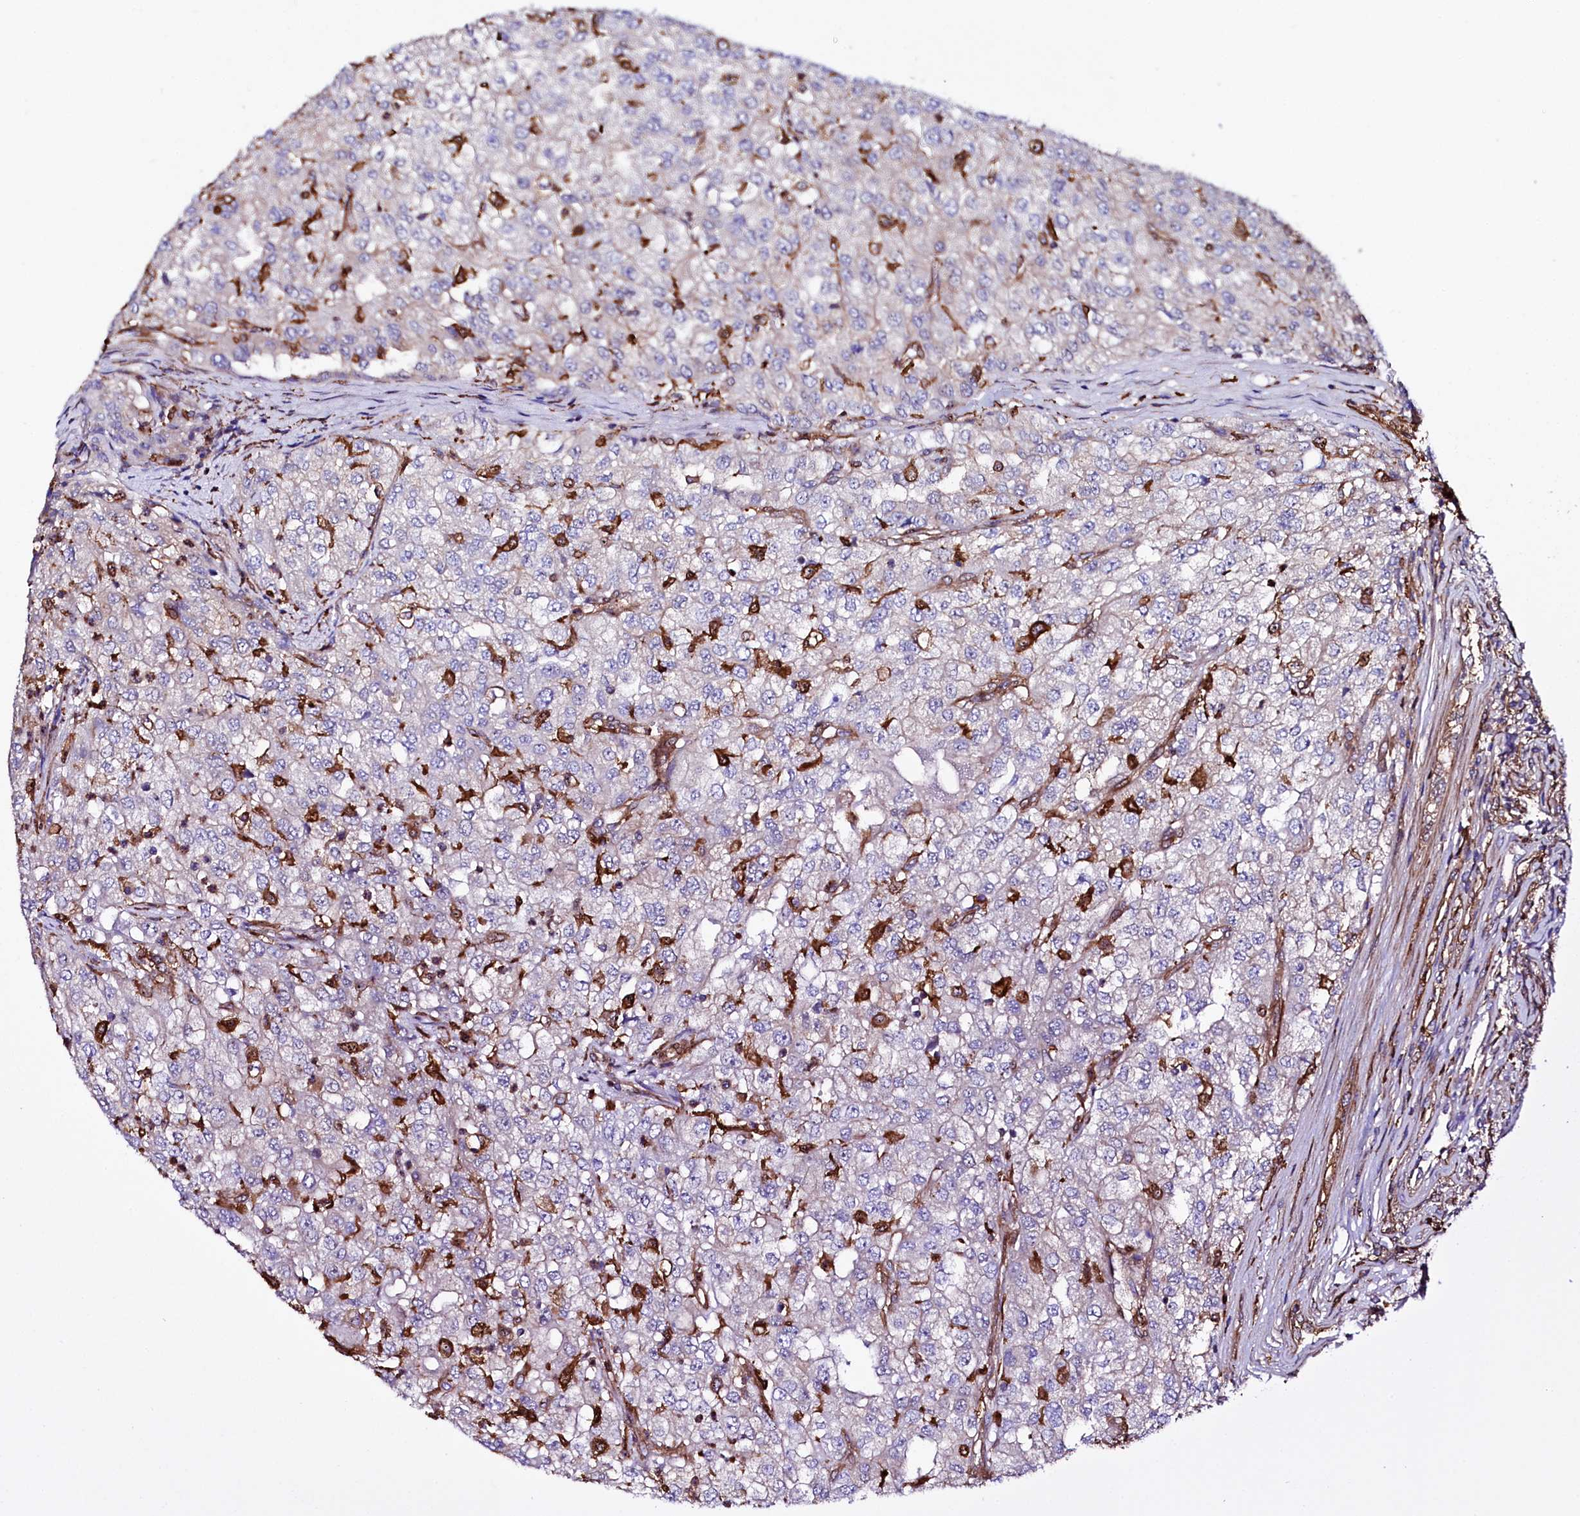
{"staining": {"intensity": "weak", "quantity": "<25%", "location": "cytoplasmic/membranous"}, "tissue": "renal cancer", "cell_type": "Tumor cells", "image_type": "cancer", "snomed": [{"axis": "morphology", "description": "Adenocarcinoma, NOS"}, {"axis": "topography", "description": "Kidney"}], "caption": "The IHC image has no significant expression in tumor cells of renal adenocarcinoma tissue.", "gene": "STAMBPL1", "patient": {"sex": "female", "age": 54}}